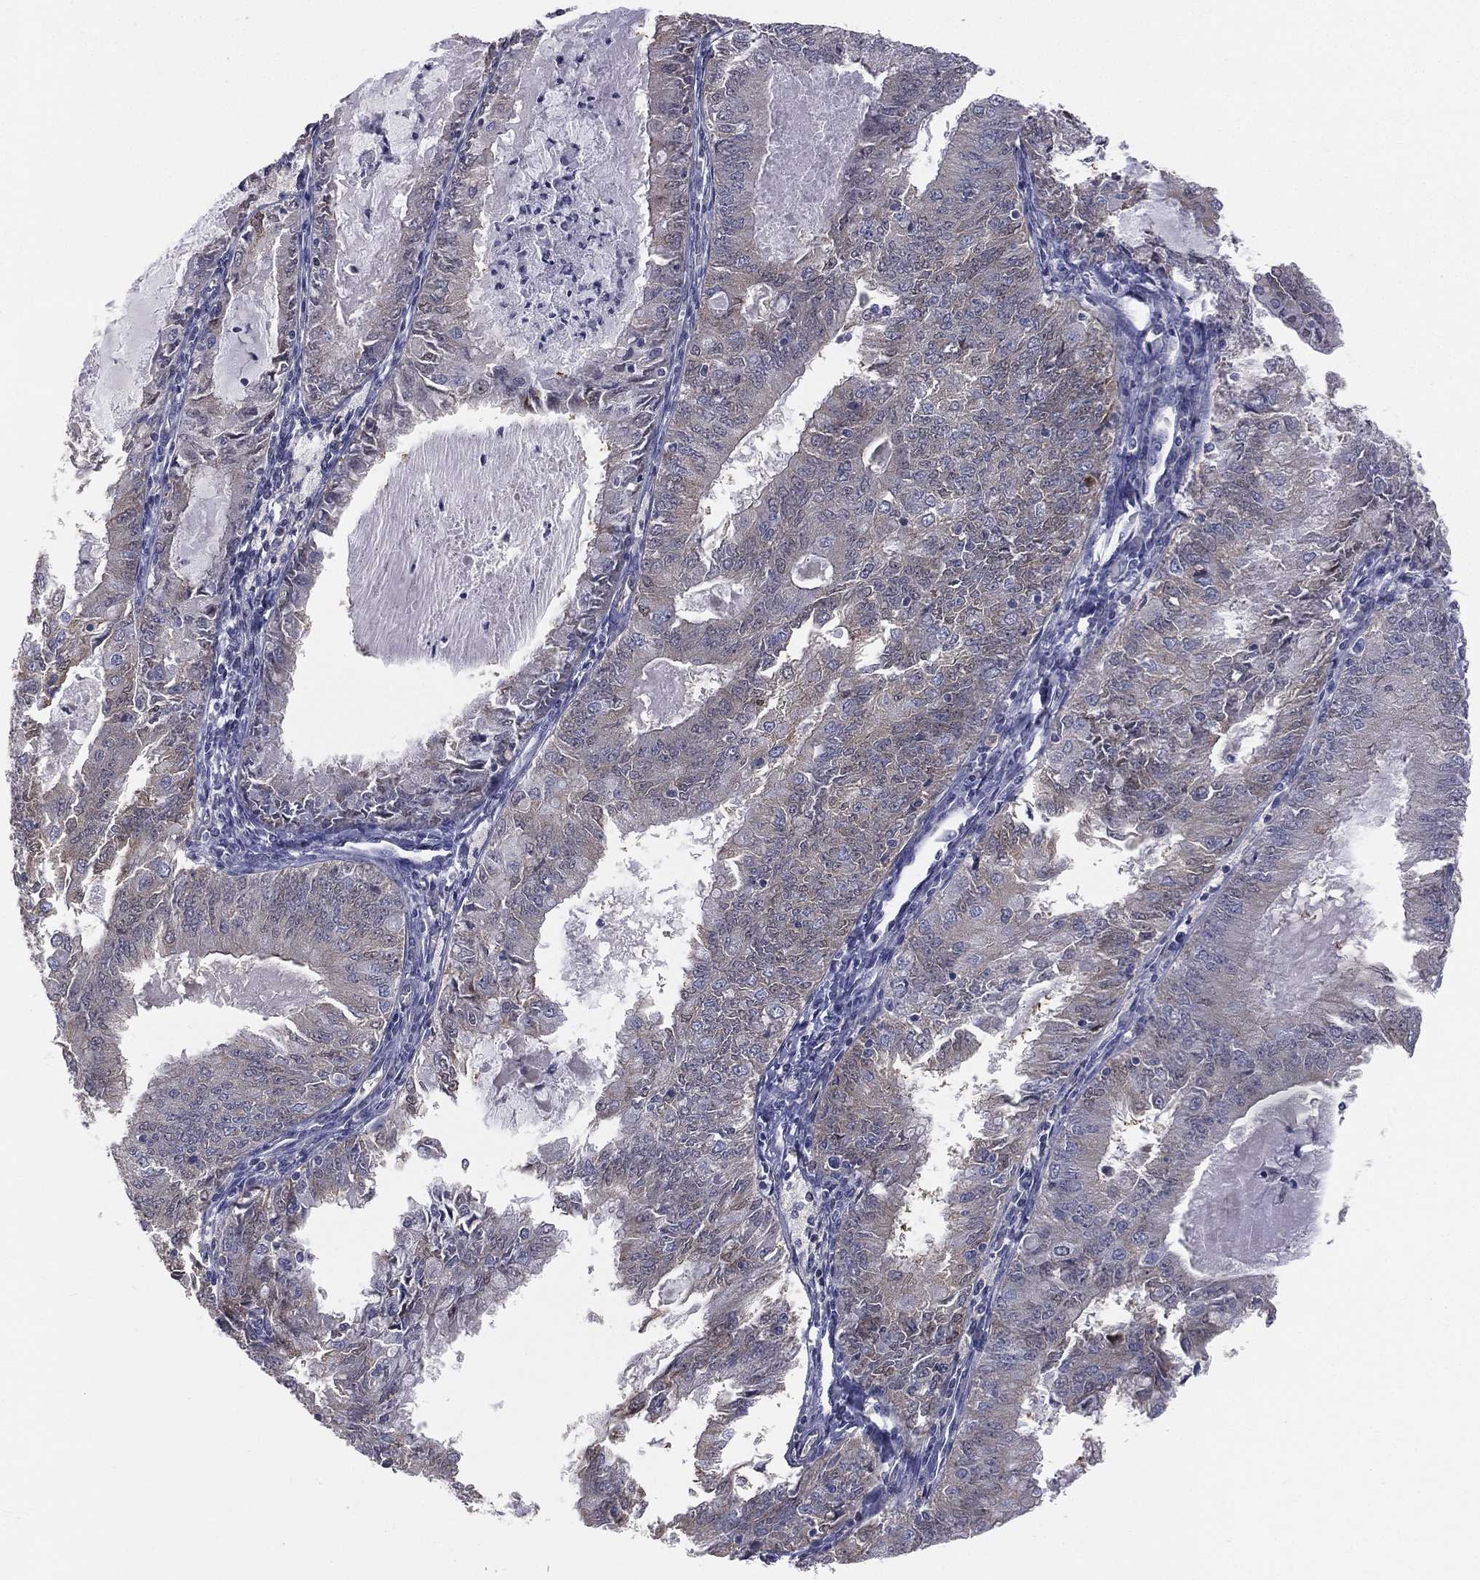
{"staining": {"intensity": "weak", "quantity": "25%-75%", "location": "cytoplasmic/membranous"}, "tissue": "endometrial cancer", "cell_type": "Tumor cells", "image_type": "cancer", "snomed": [{"axis": "morphology", "description": "Adenocarcinoma, NOS"}, {"axis": "topography", "description": "Endometrium"}], "caption": "Endometrial adenocarcinoma was stained to show a protein in brown. There is low levels of weak cytoplasmic/membranous staining in approximately 25%-75% of tumor cells. The staining is performed using DAB brown chromogen to label protein expression. The nuclei are counter-stained blue using hematoxylin.", "gene": "DMKN", "patient": {"sex": "female", "age": 57}}